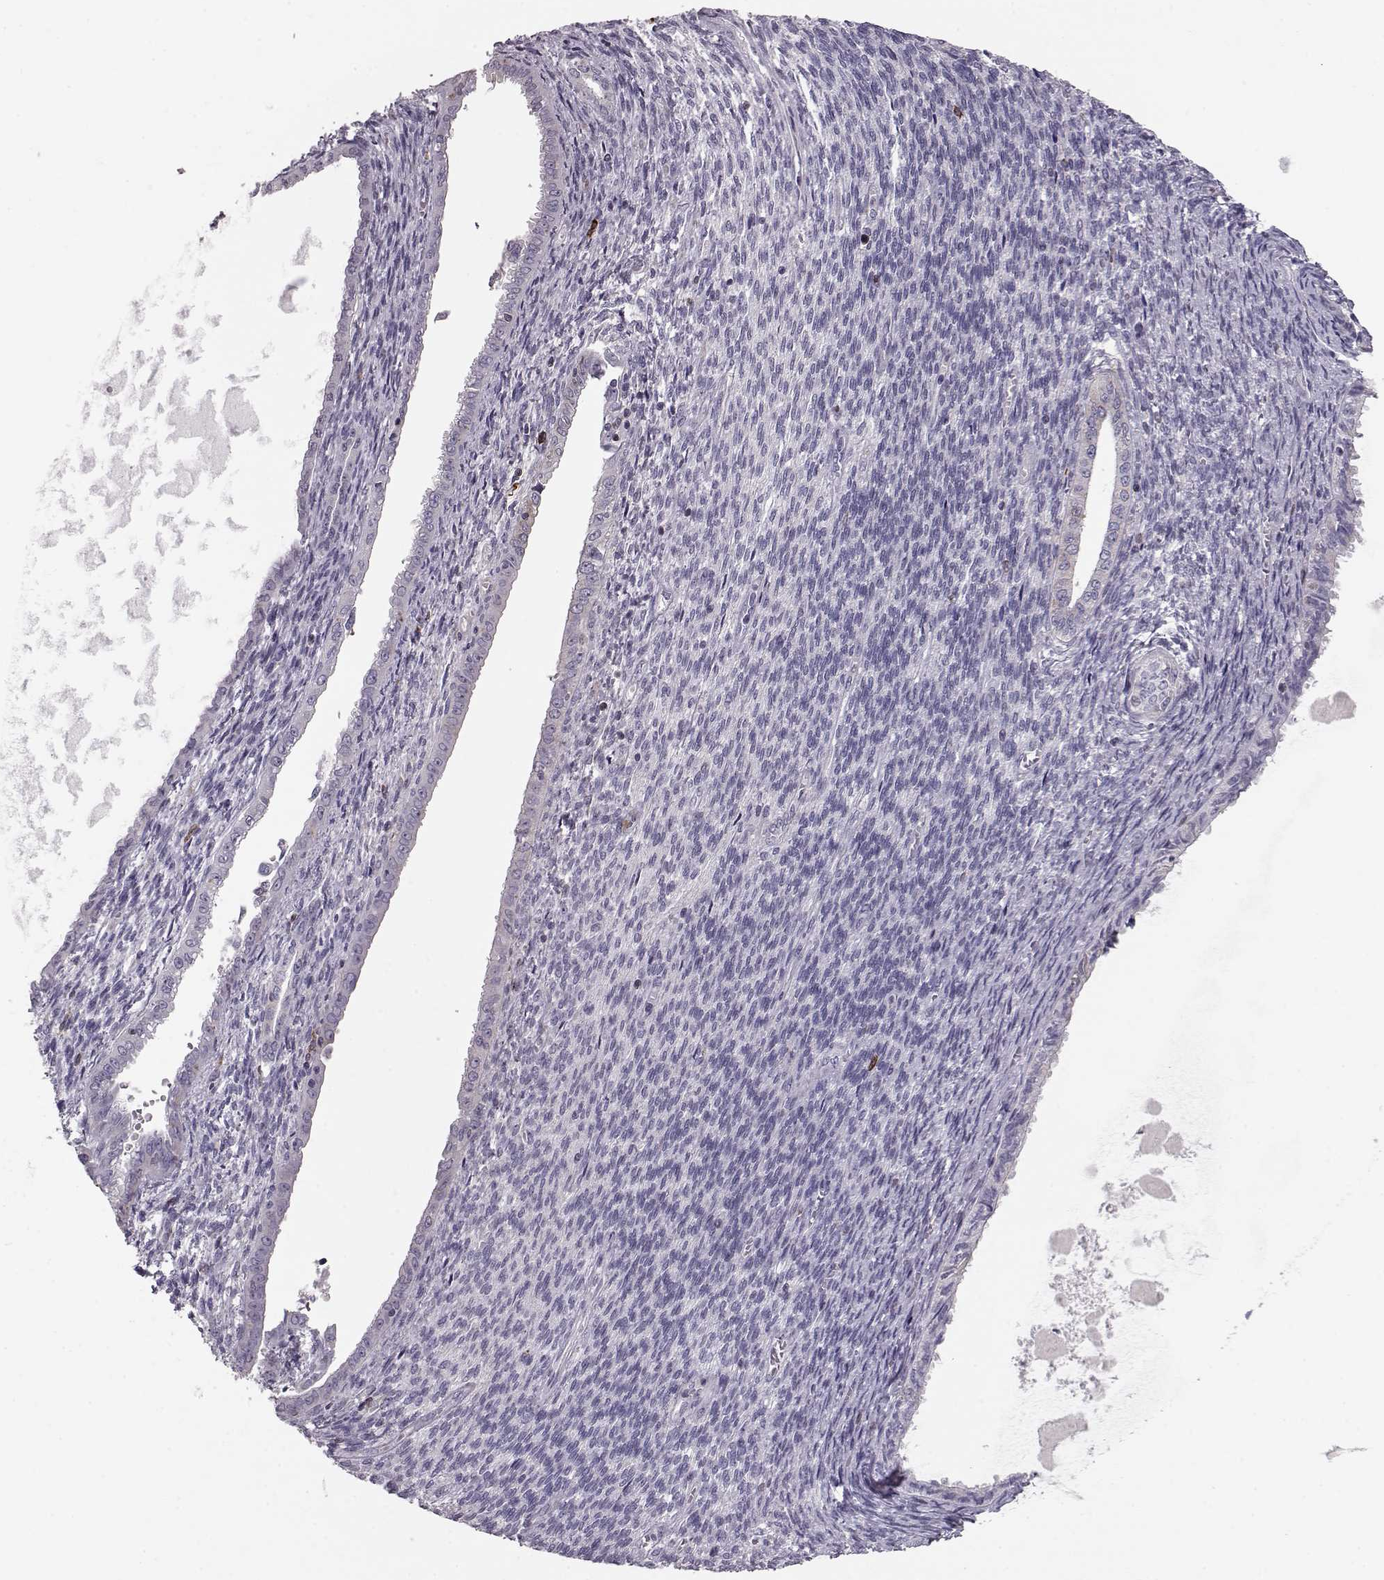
{"staining": {"intensity": "weak", "quantity": "<25%", "location": "cytoplasmic/membranous"}, "tissue": "endometrial cancer", "cell_type": "Tumor cells", "image_type": "cancer", "snomed": [{"axis": "morphology", "description": "Adenocarcinoma, NOS"}, {"axis": "topography", "description": "Endometrium"}], "caption": "Immunohistochemistry (IHC) micrograph of human endometrial cancer stained for a protein (brown), which demonstrates no positivity in tumor cells.", "gene": "ELOVL5", "patient": {"sex": "female", "age": 86}}